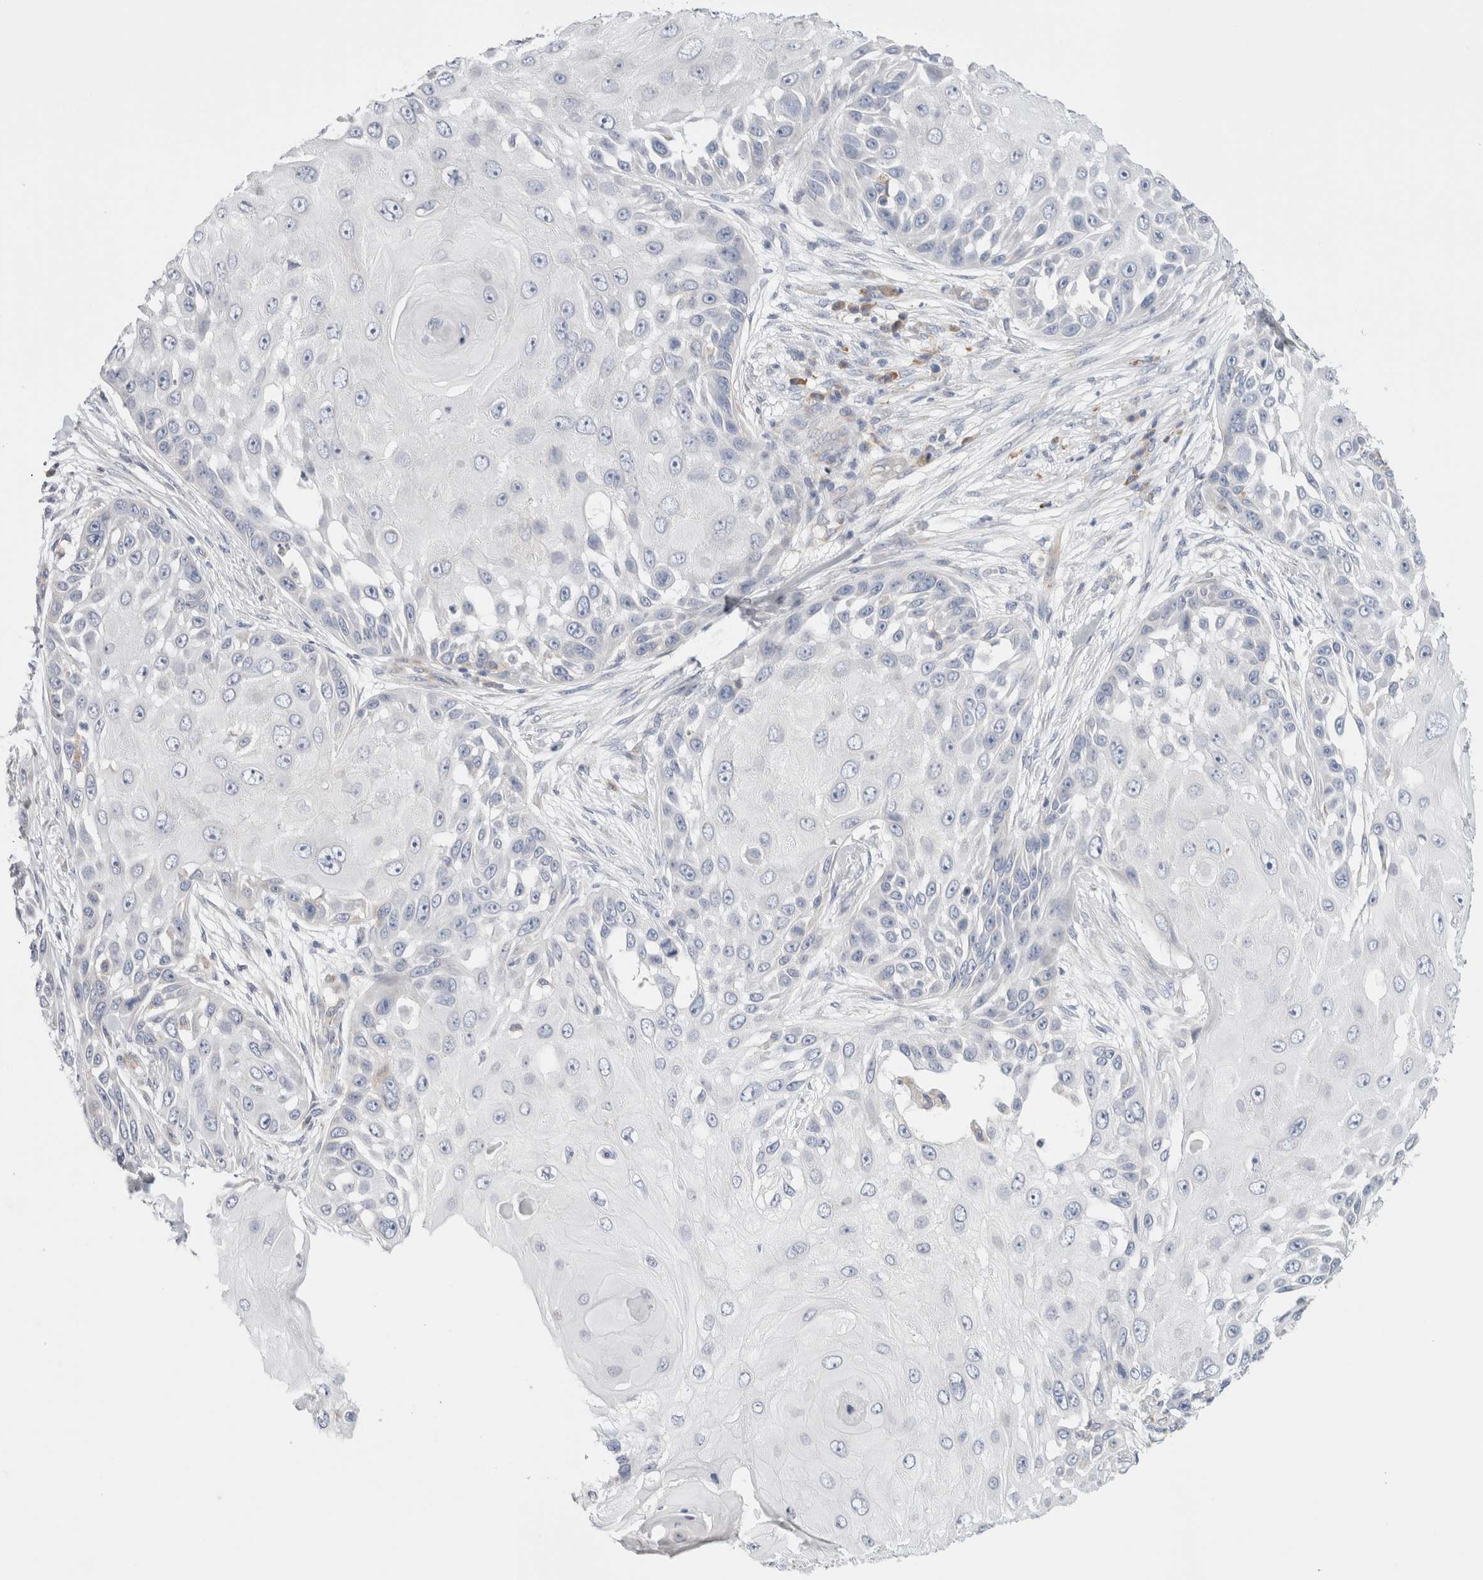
{"staining": {"intensity": "negative", "quantity": "none", "location": "none"}, "tissue": "skin cancer", "cell_type": "Tumor cells", "image_type": "cancer", "snomed": [{"axis": "morphology", "description": "Squamous cell carcinoma, NOS"}, {"axis": "topography", "description": "Skin"}], "caption": "A high-resolution histopathology image shows immunohistochemistry staining of skin cancer, which reveals no significant staining in tumor cells. (IHC, brightfield microscopy, high magnification).", "gene": "CSK", "patient": {"sex": "female", "age": 44}}